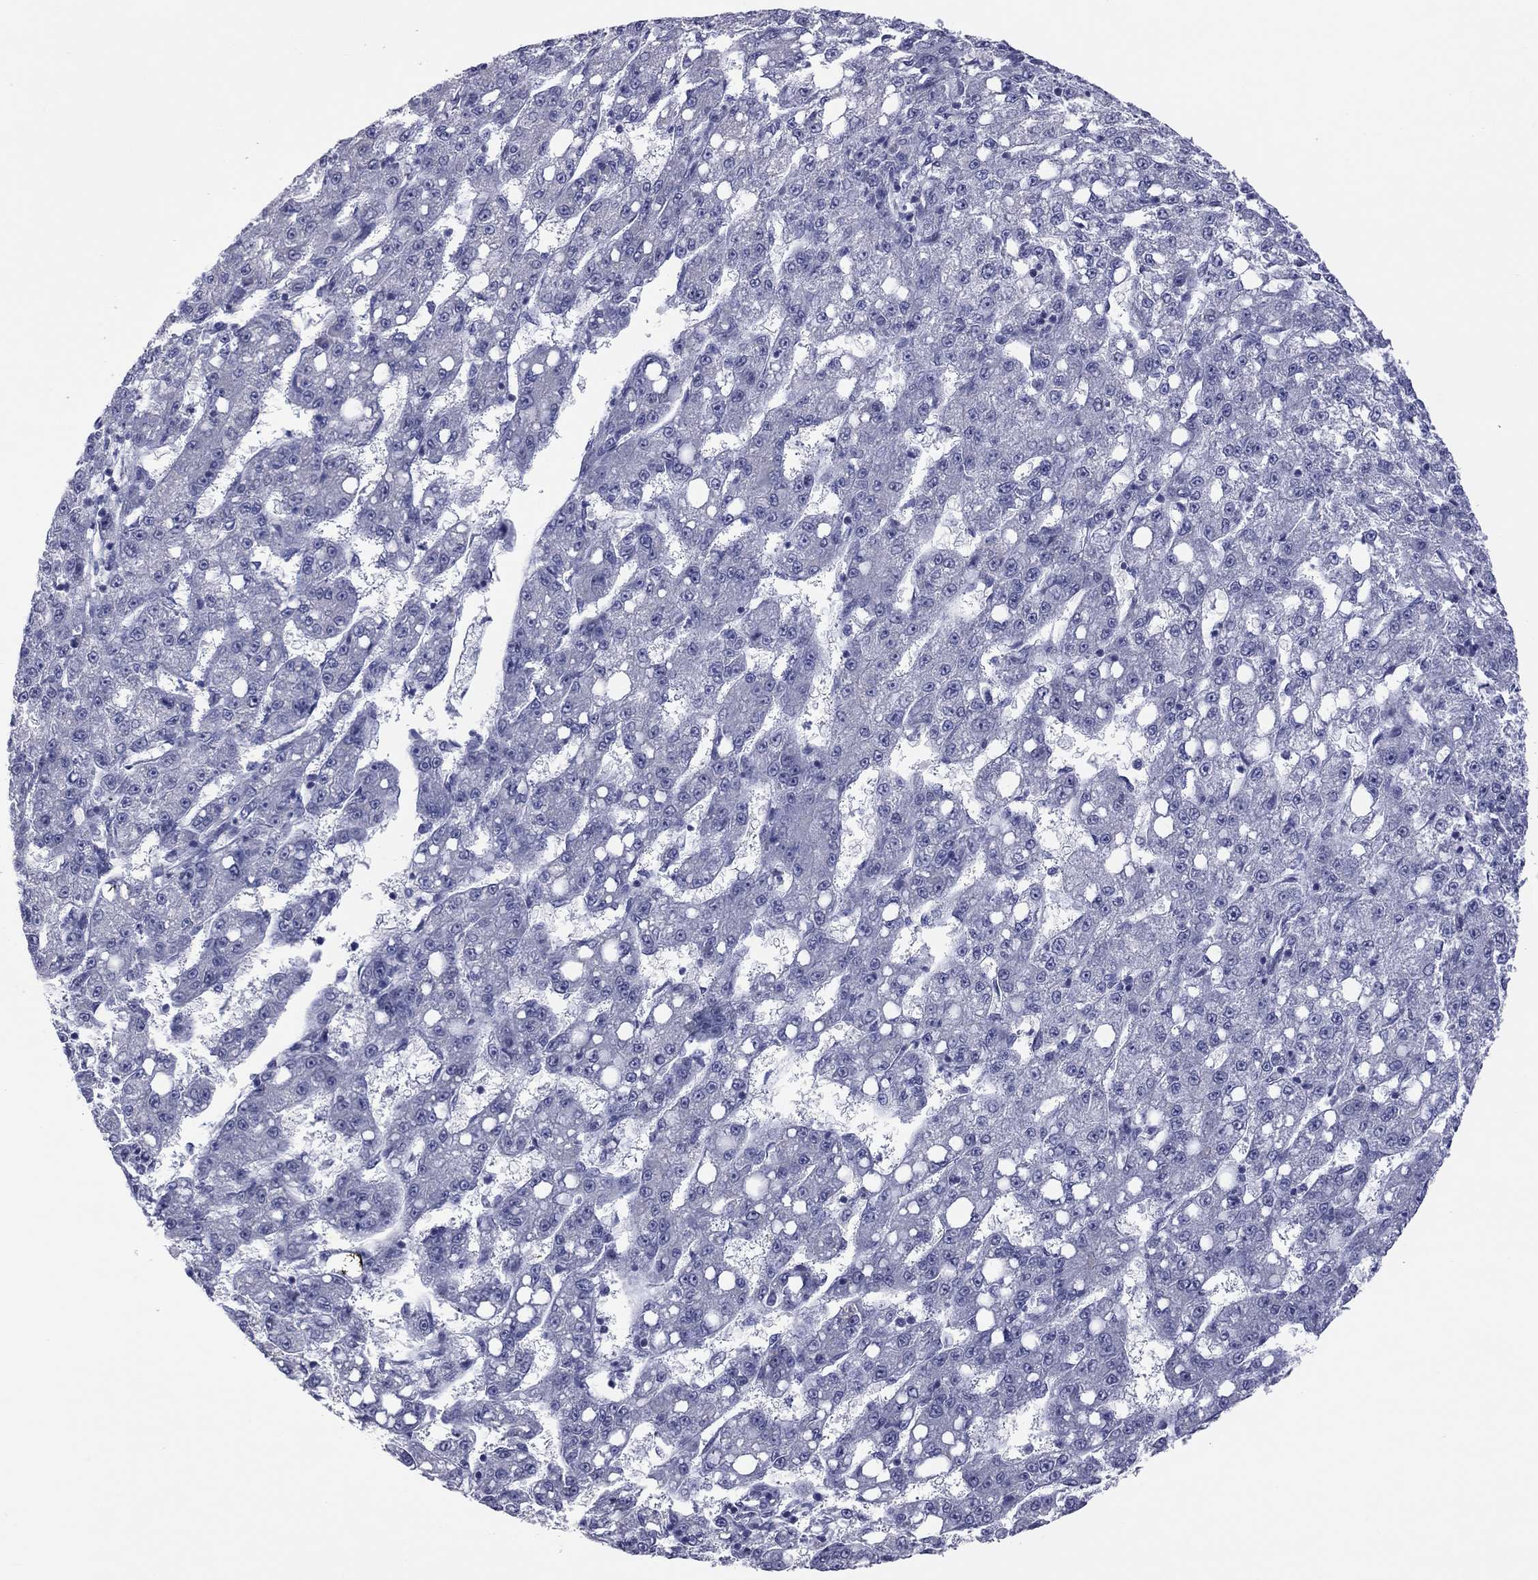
{"staining": {"intensity": "negative", "quantity": "none", "location": "none"}, "tissue": "liver cancer", "cell_type": "Tumor cells", "image_type": "cancer", "snomed": [{"axis": "morphology", "description": "Carcinoma, Hepatocellular, NOS"}, {"axis": "topography", "description": "Liver"}], "caption": "Tumor cells show no significant protein staining in liver cancer (hepatocellular carcinoma). (DAB immunohistochemistry (IHC) with hematoxylin counter stain).", "gene": "POU5F2", "patient": {"sex": "female", "age": 65}}